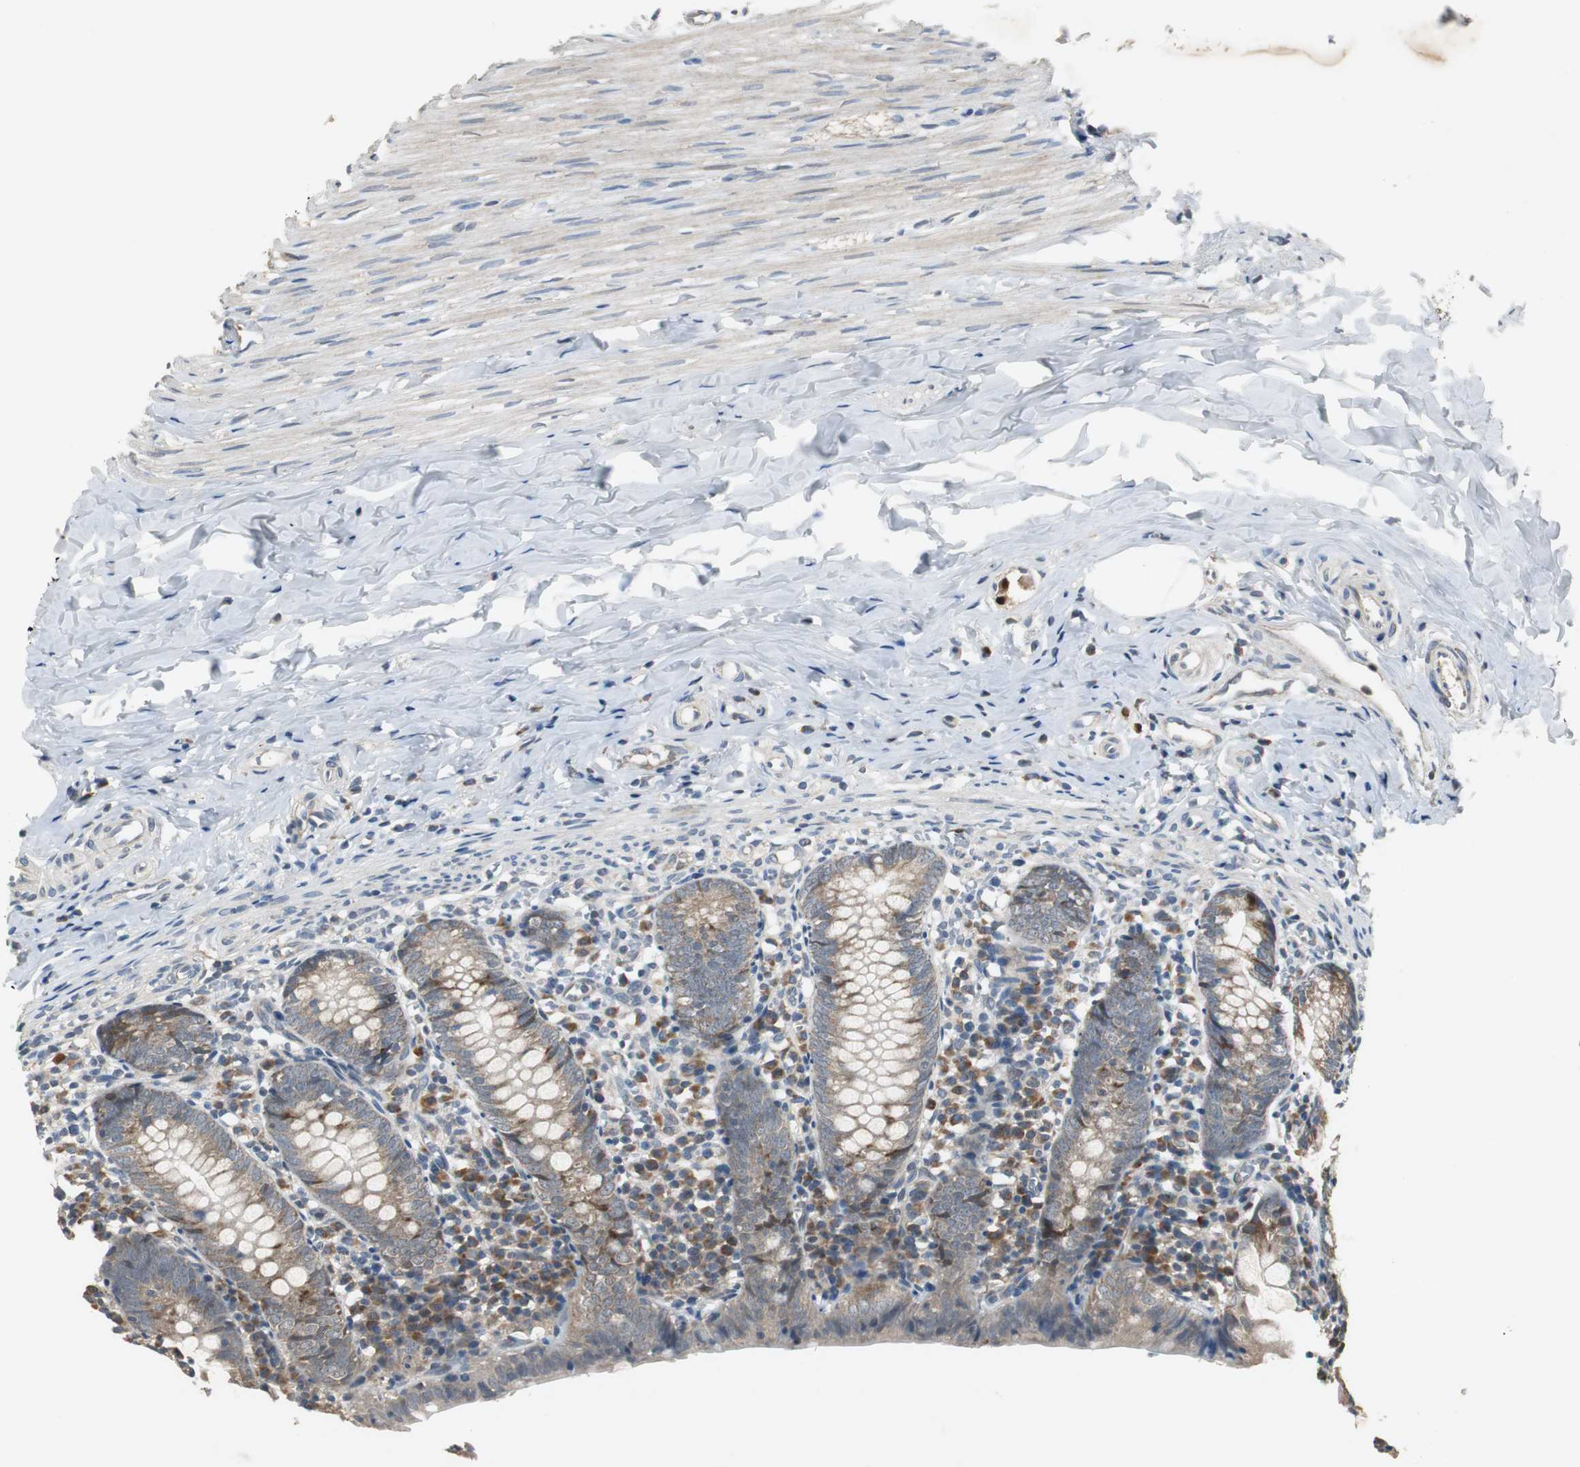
{"staining": {"intensity": "weak", "quantity": ">75%", "location": "cytoplasmic/membranous"}, "tissue": "appendix", "cell_type": "Glandular cells", "image_type": "normal", "snomed": [{"axis": "morphology", "description": "Normal tissue, NOS"}, {"axis": "topography", "description": "Appendix"}], "caption": "DAB (3,3'-diaminobenzidine) immunohistochemical staining of unremarkable appendix displays weak cytoplasmic/membranous protein expression in approximately >75% of glandular cells. (IHC, brightfield microscopy, high magnification).", "gene": "MYT1", "patient": {"sex": "female", "age": 10}}